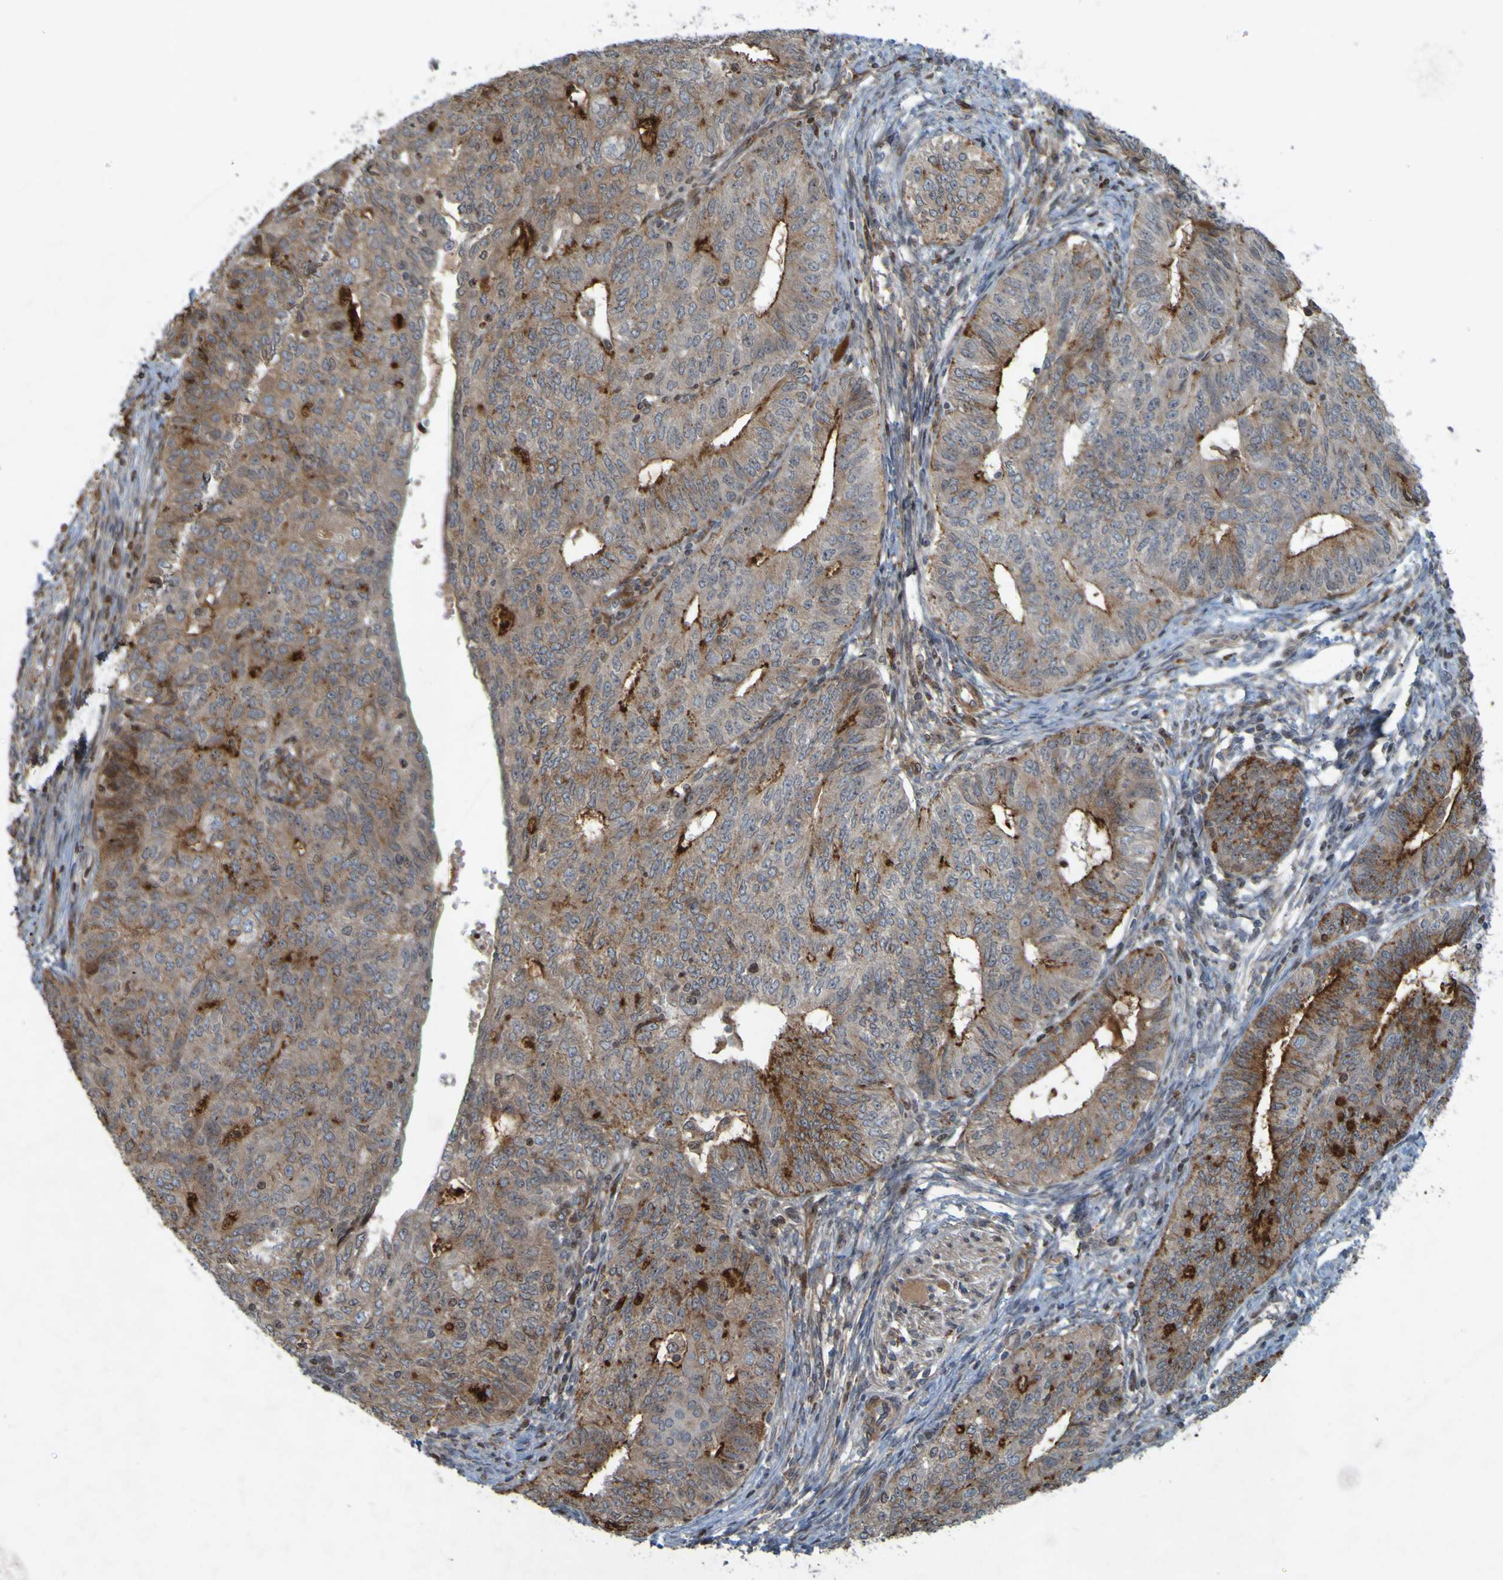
{"staining": {"intensity": "moderate", "quantity": "25%-75%", "location": "cytoplasmic/membranous"}, "tissue": "endometrial cancer", "cell_type": "Tumor cells", "image_type": "cancer", "snomed": [{"axis": "morphology", "description": "Adenocarcinoma, NOS"}, {"axis": "topography", "description": "Endometrium"}], "caption": "This photomicrograph reveals immunohistochemistry (IHC) staining of human endometrial adenocarcinoma, with medium moderate cytoplasmic/membranous expression in about 25%-75% of tumor cells.", "gene": "GUCY1A1", "patient": {"sex": "female", "age": 32}}